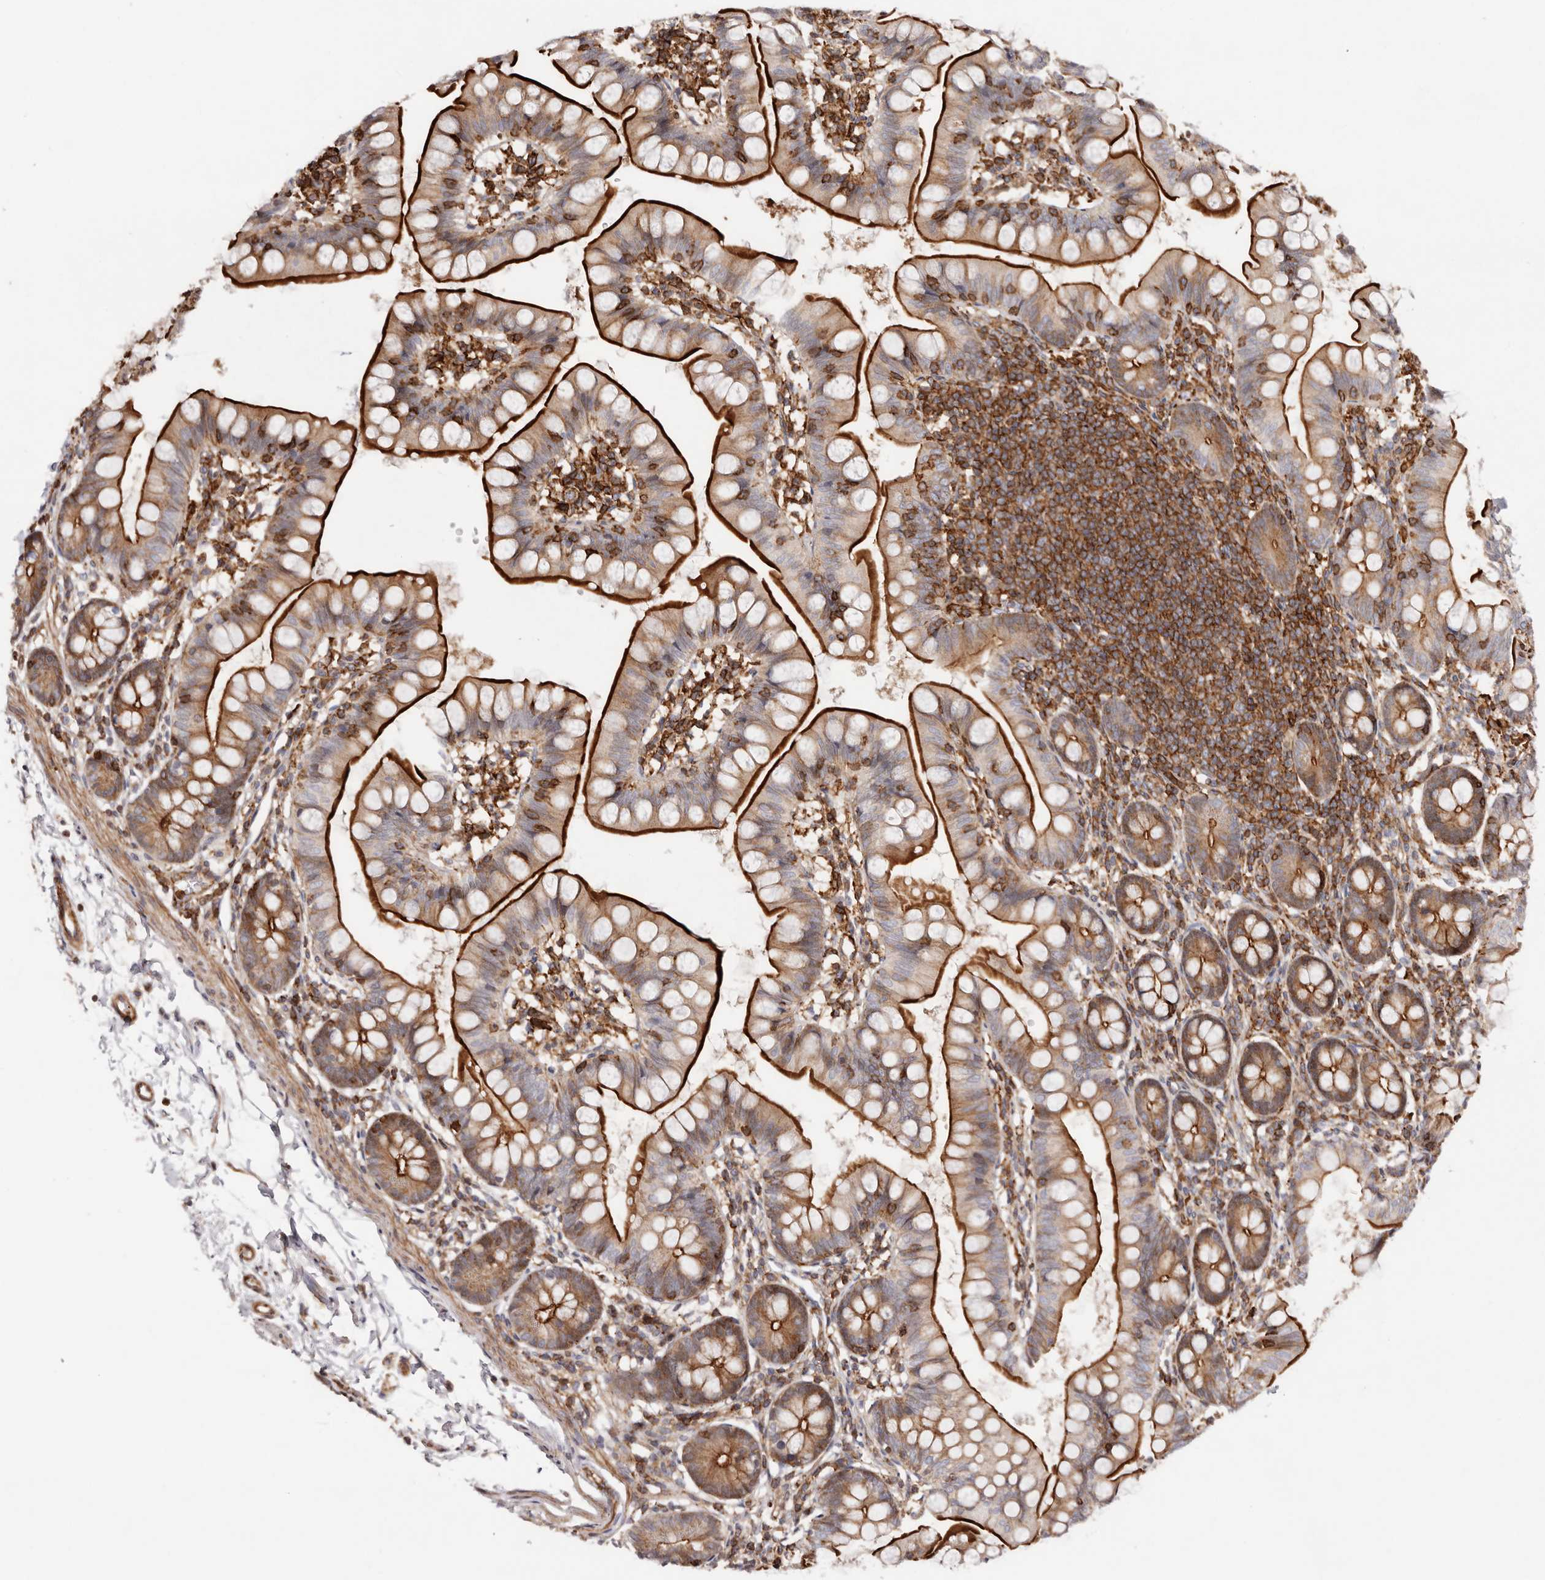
{"staining": {"intensity": "strong", "quantity": ">75%", "location": "cytoplasmic/membranous"}, "tissue": "small intestine", "cell_type": "Glandular cells", "image_type": "normal", "snomed": [{"axis": "morphology", "description": "Normal tissue, NOS"}, {"axis": "topography", "description": "Small intestine"}], "caption": "Protein expression analysis of benign small intestine demonstrates strong cytoplasmic/membranous positivity in approximately >75% of glandular cells. (Brightfield microscopy of DAB IHC at high magnification).", "gene": "PTPN22", "patient": {"sex": "male", "age": 7}}